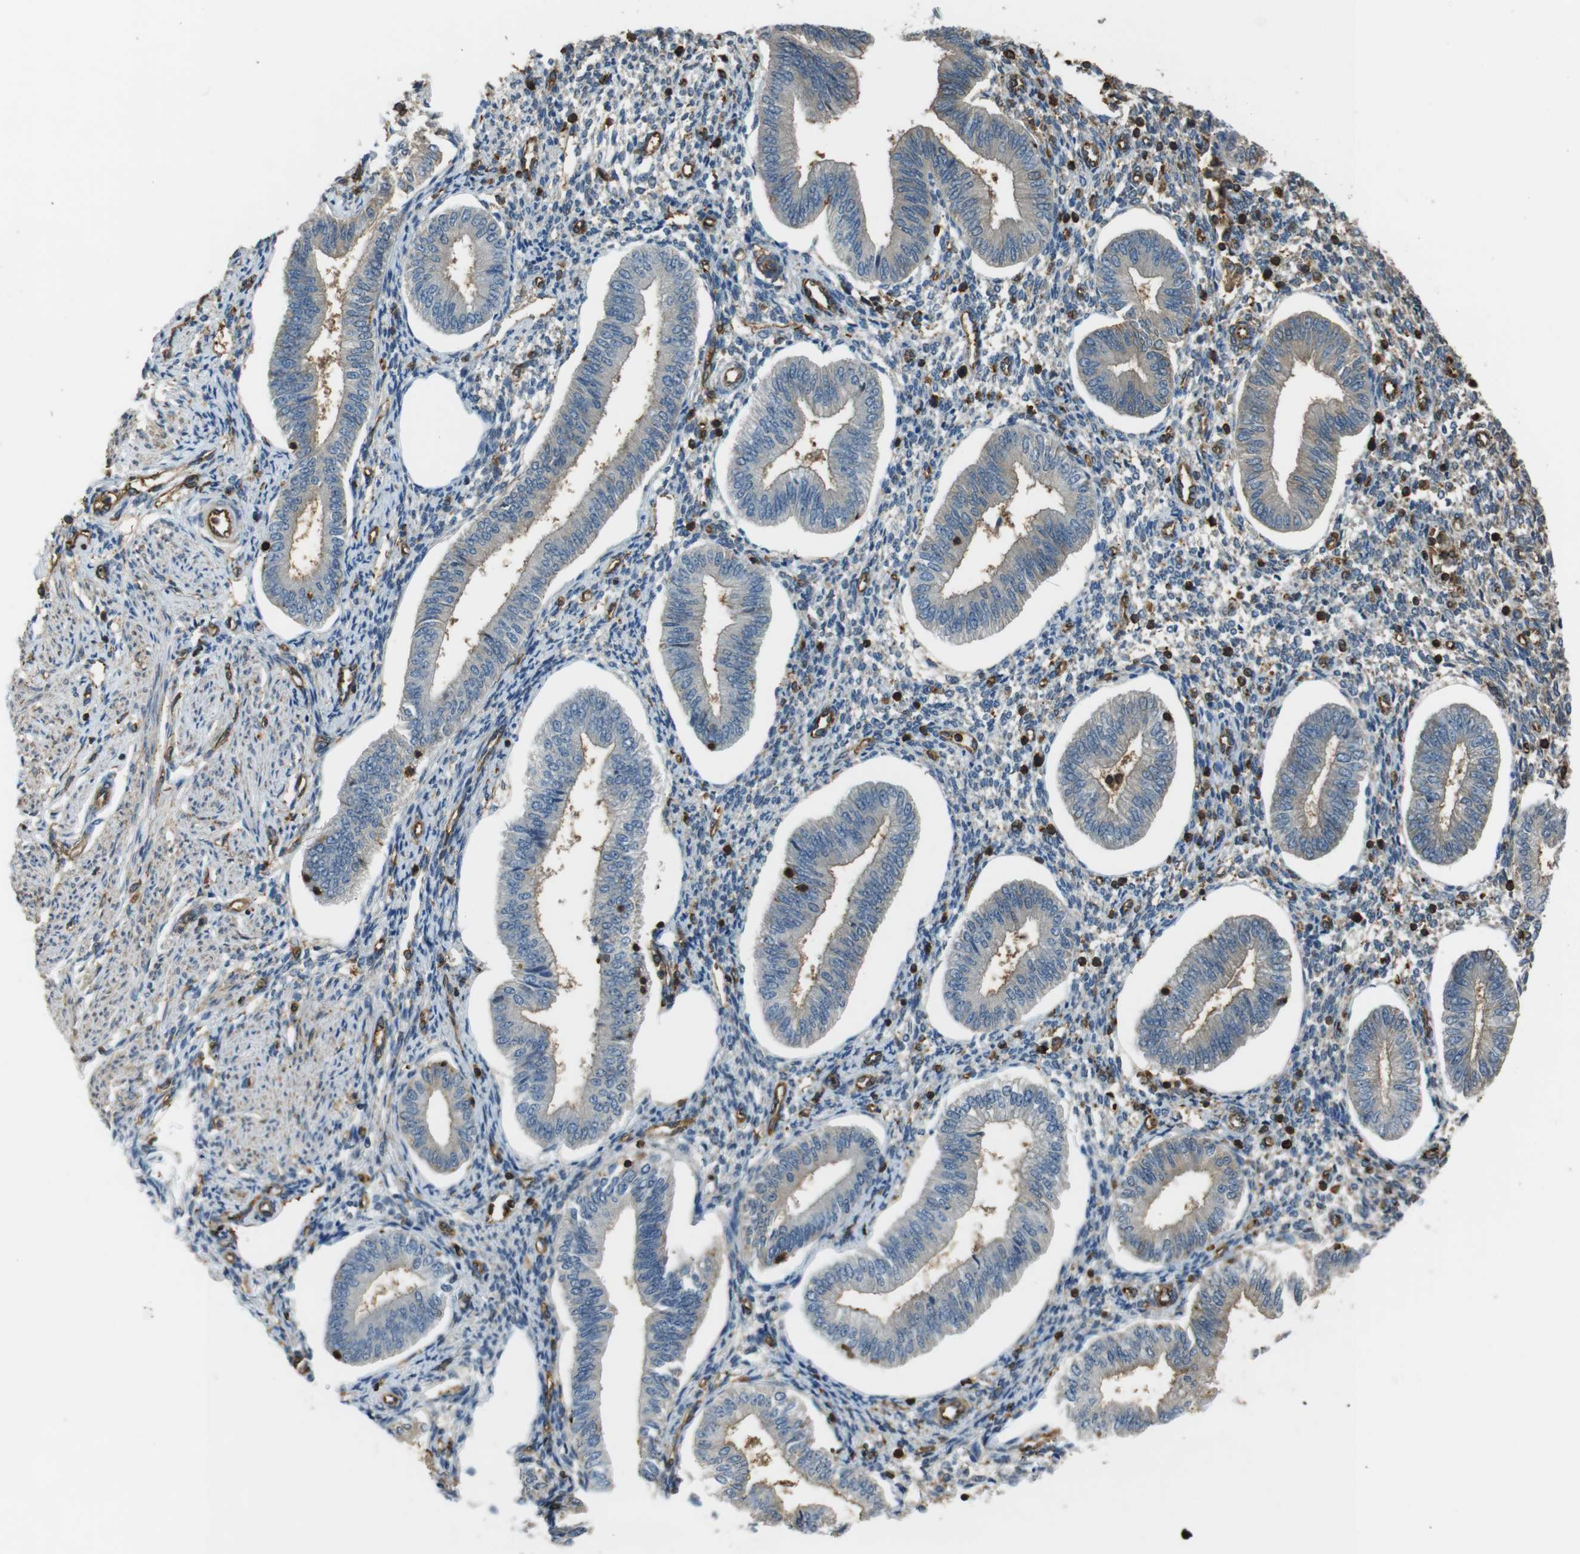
{"staining": {"intensity": "weak", "quantity": "25%-75%", "location": "cytoplasmic/membranous"}, "tissue": "endometrium", "cell_type": "Cells in endometrial stroma", "image_type": "normal", "snomed": [{"axis": "morphology", "description": "Normal tissue, NOS"}, {"axis": "topography", "description": "Endometrium"}], "caption": "An immunohistochemistry (IHC) image of unremarkable tissue is shown. Protein staining in brown labels weak cytoplasmic/membranous positivity in endometrium within cells in endometrial stroma. (DAB IHC with brightfield microscopy, high magnification).", "gene": "FCAR", "patient": {"sex": "female", "age": 50}}